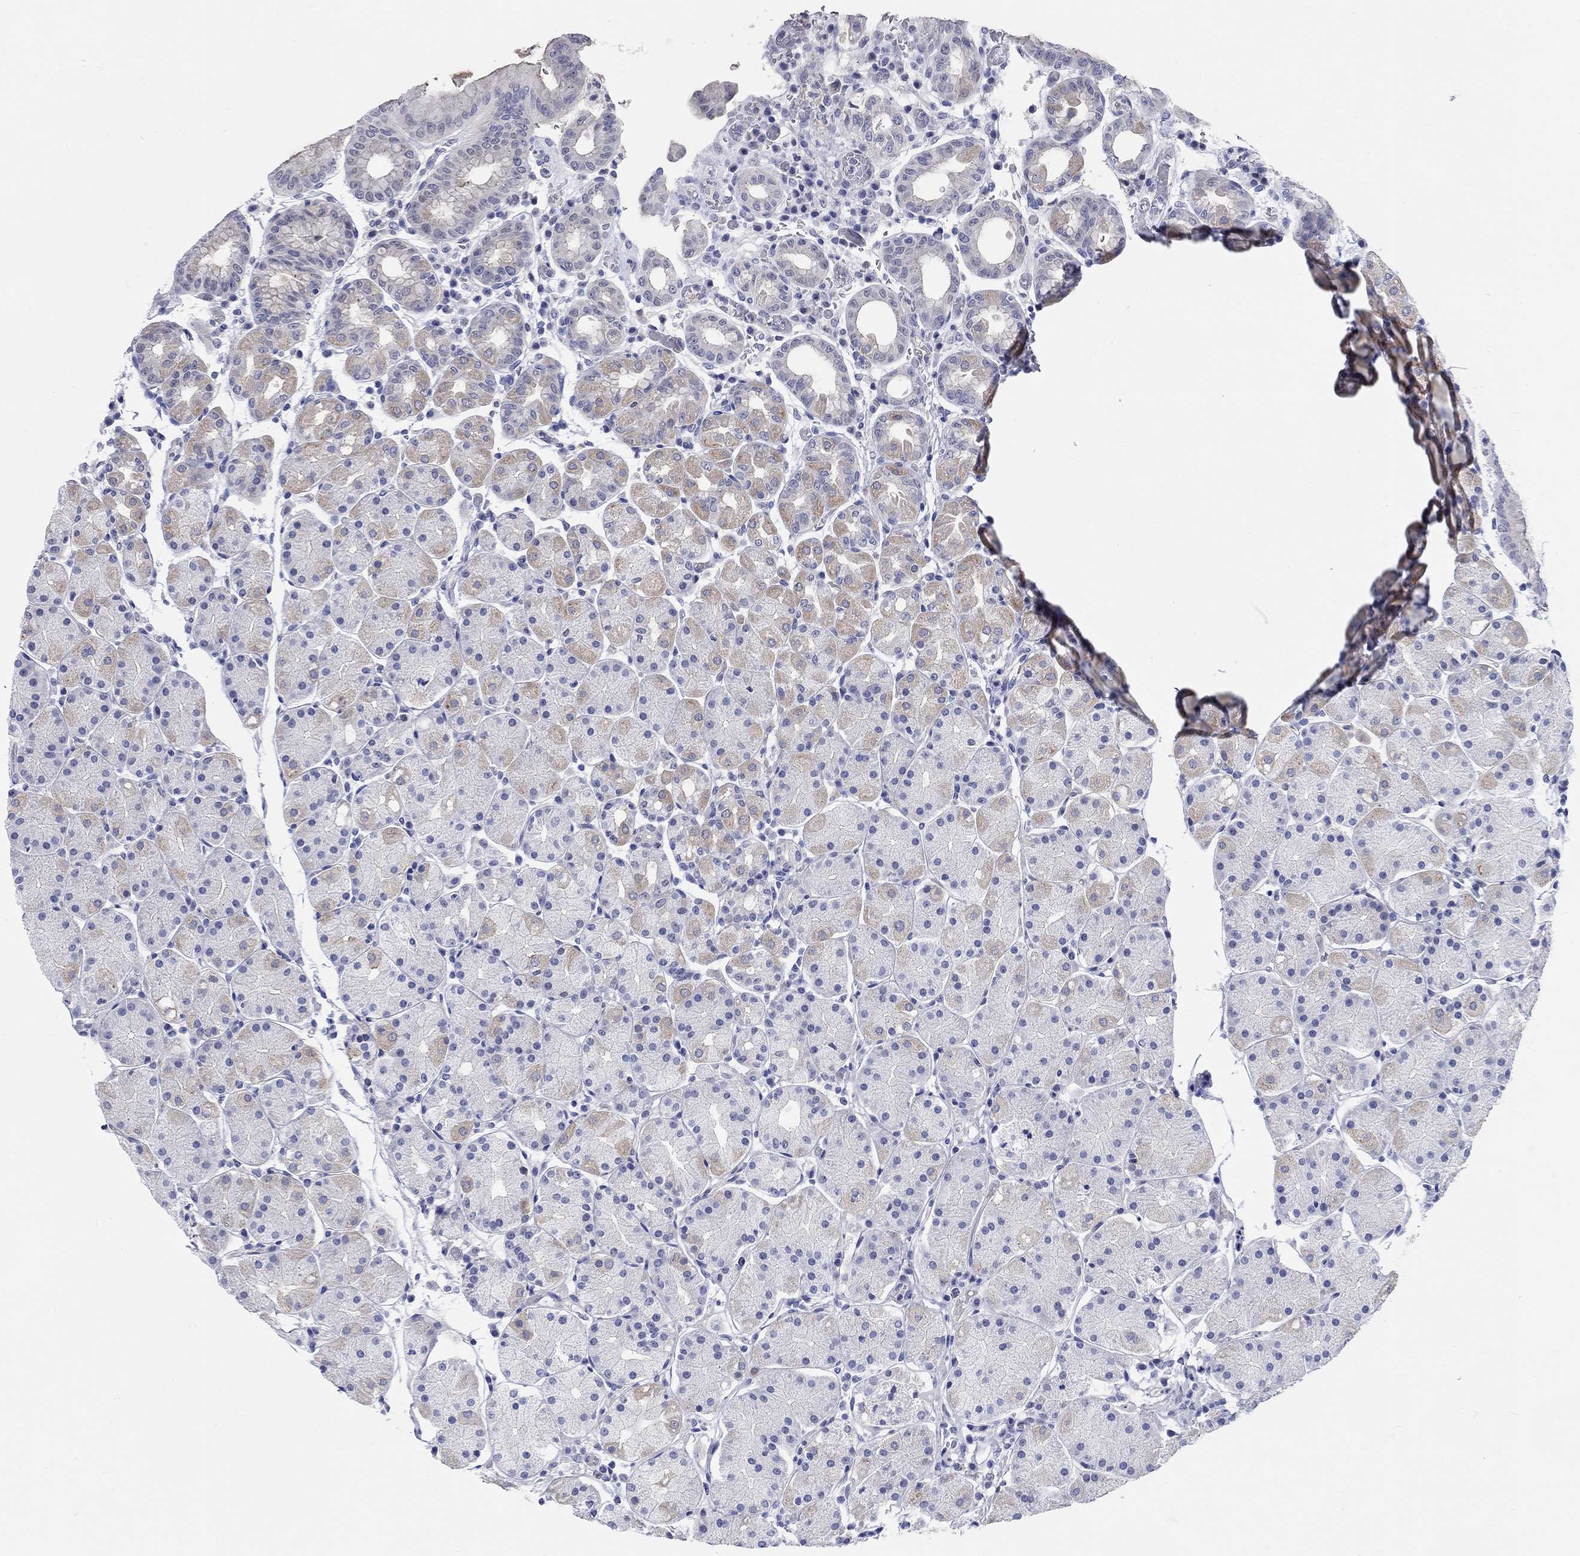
{"staining": {"intensity": "weak", "quantity": "<25%", "location": "cytoplasmic/membranous"}, "tissue": "stomach", "cell_type": "Glandular cells", "image_type": "normal", "snomed": [{"axis": "morphology", "description": "Normal tissue, NOS"}, {"axis": "topography", "description": "Stomach"}], "caption": "IHC of unremarkable human stomach shows no staining in glandular cells.", "gene": "WASF3", "patient": {"sex": "male", "age": 54}}